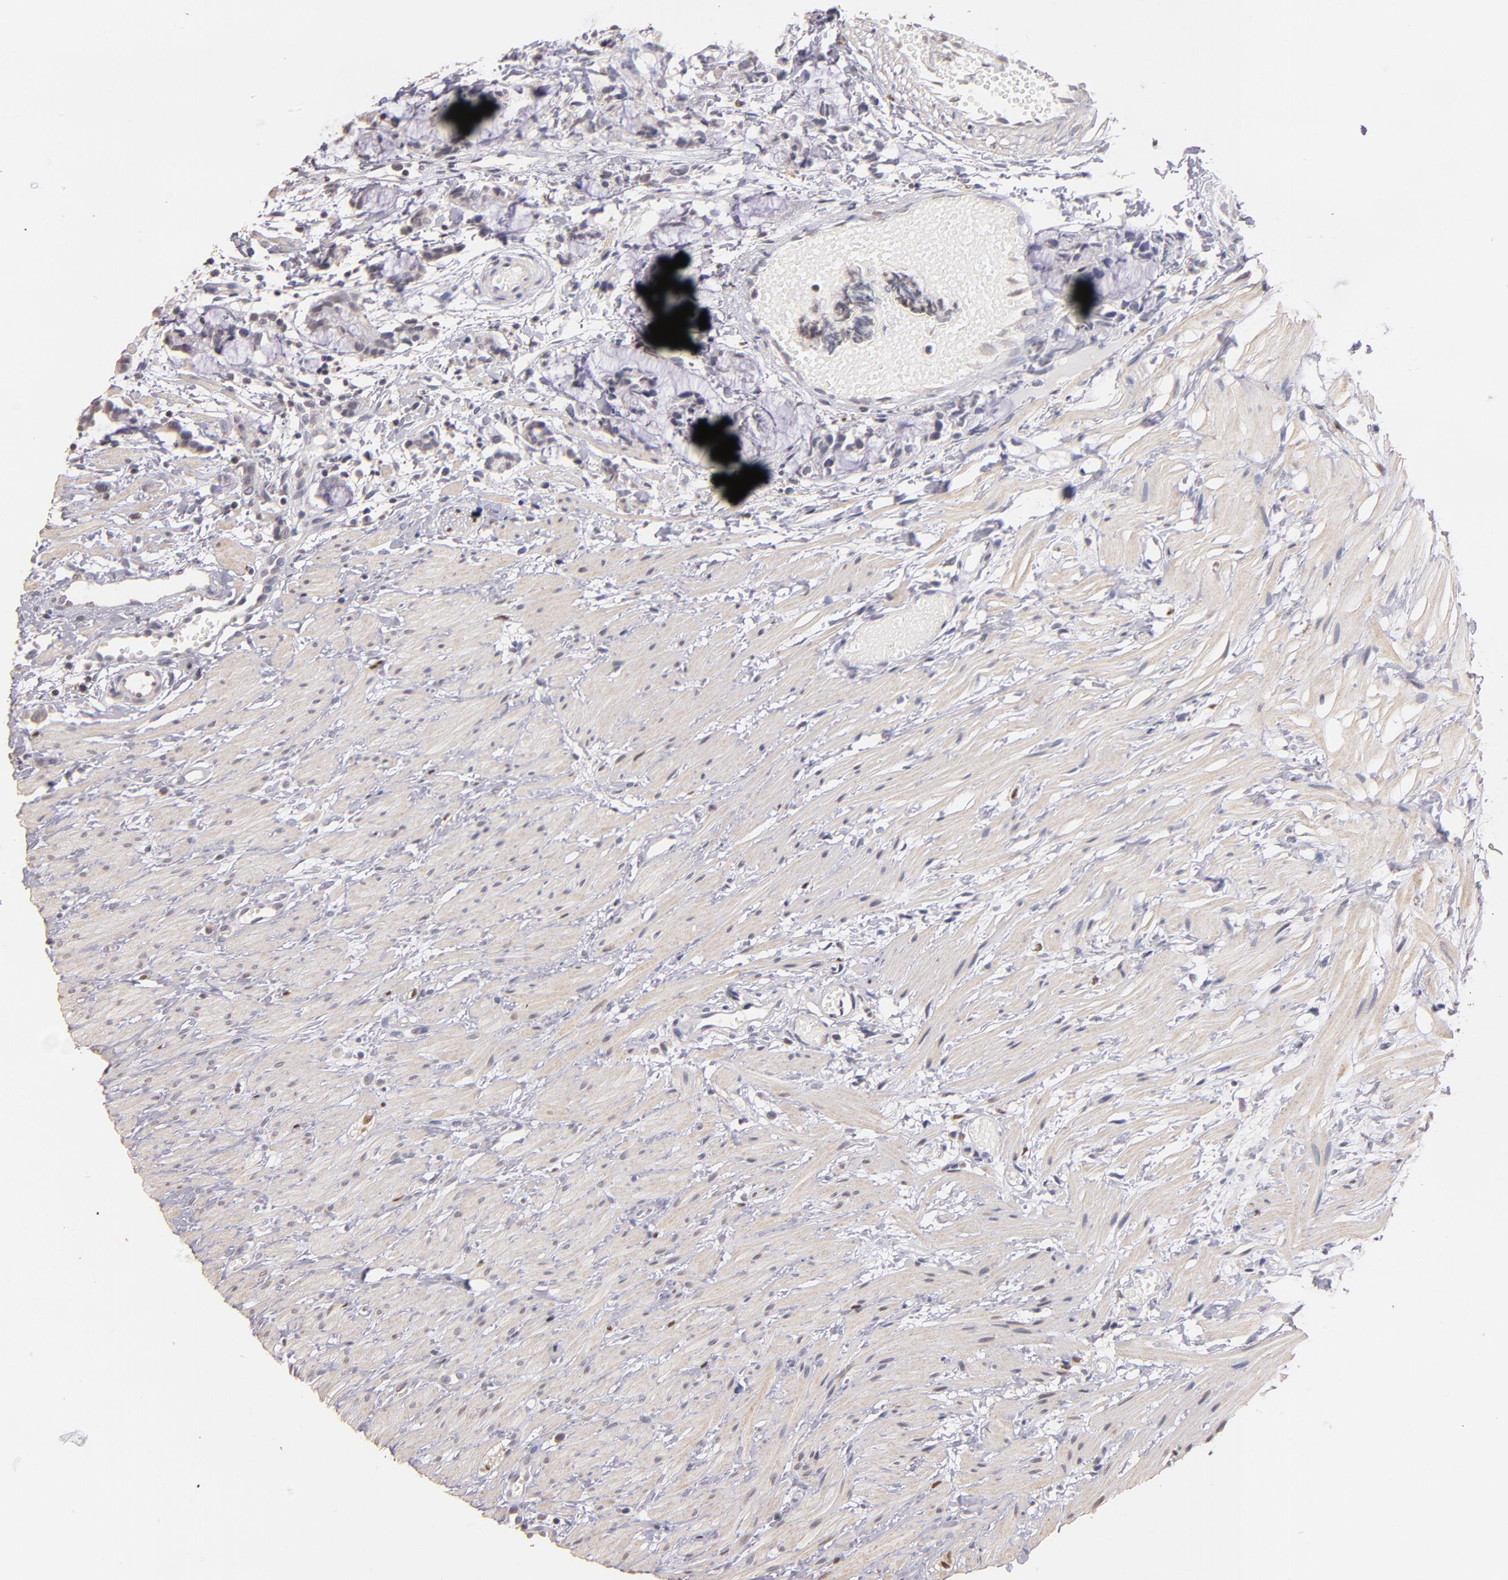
{"staining": {"intensity": "negative", "quantity": "none", "location": "none"}, "tissue": "colorectal cancer", "cell_type": "Tumor cells", "image_type": "cancer", "snomed": [{"axis": "morphology", "description": "Adenocarcinoma, NOS"}, {"axis": "topography", "description": "Colon"}], "caption": "This micrograph is of colorectal adenocarcinoma stained with IHC to label a protein in brown with the nuclei are counter-stained blue. There is no positivity in tumor cells.", "gene": "SOX10", "patient": {"sex": "male", "age": 14}}